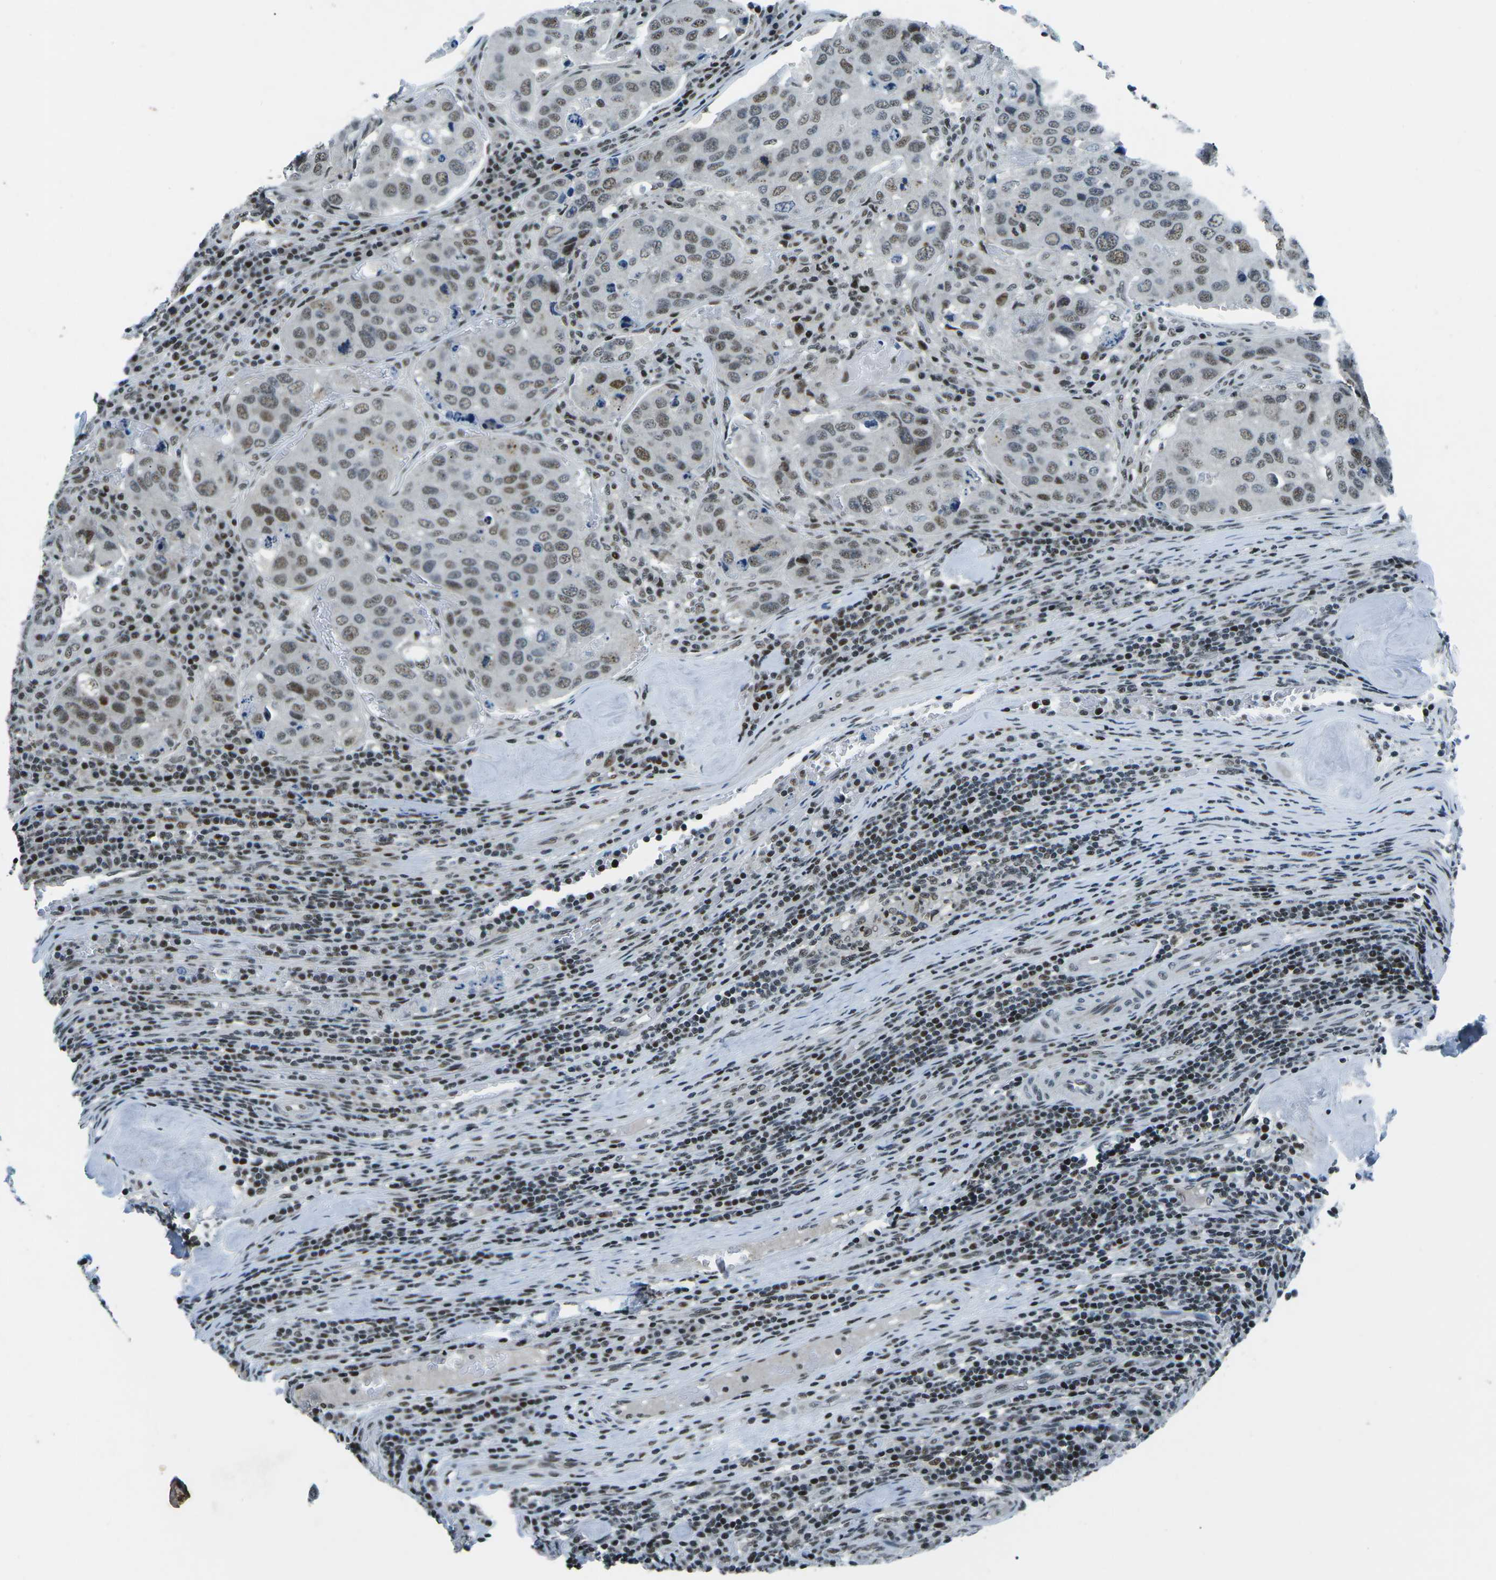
{"staining": {"intensity": "moderate", "quantity": ">75%", "location": "nuclear"}, "tissue": "urothelial cancer", "cell_type": "Tumor cells", "image_type": "cancer", "snomed": [{"axis": "morphology", "description": "Urothelial carcinoma, High grade"}, {"axis": "topography", "description": "Lymph node"}, {"axis": "topography", "description": "Urinary bladder"}], "caption": "Urothelial cancer stained with immunohistochemistry (IHC) shows moderate nuclear positivity in about >75% of tumor cells.", "gene": "RBL2", "patient": {"sex": "male", "age": 51}}